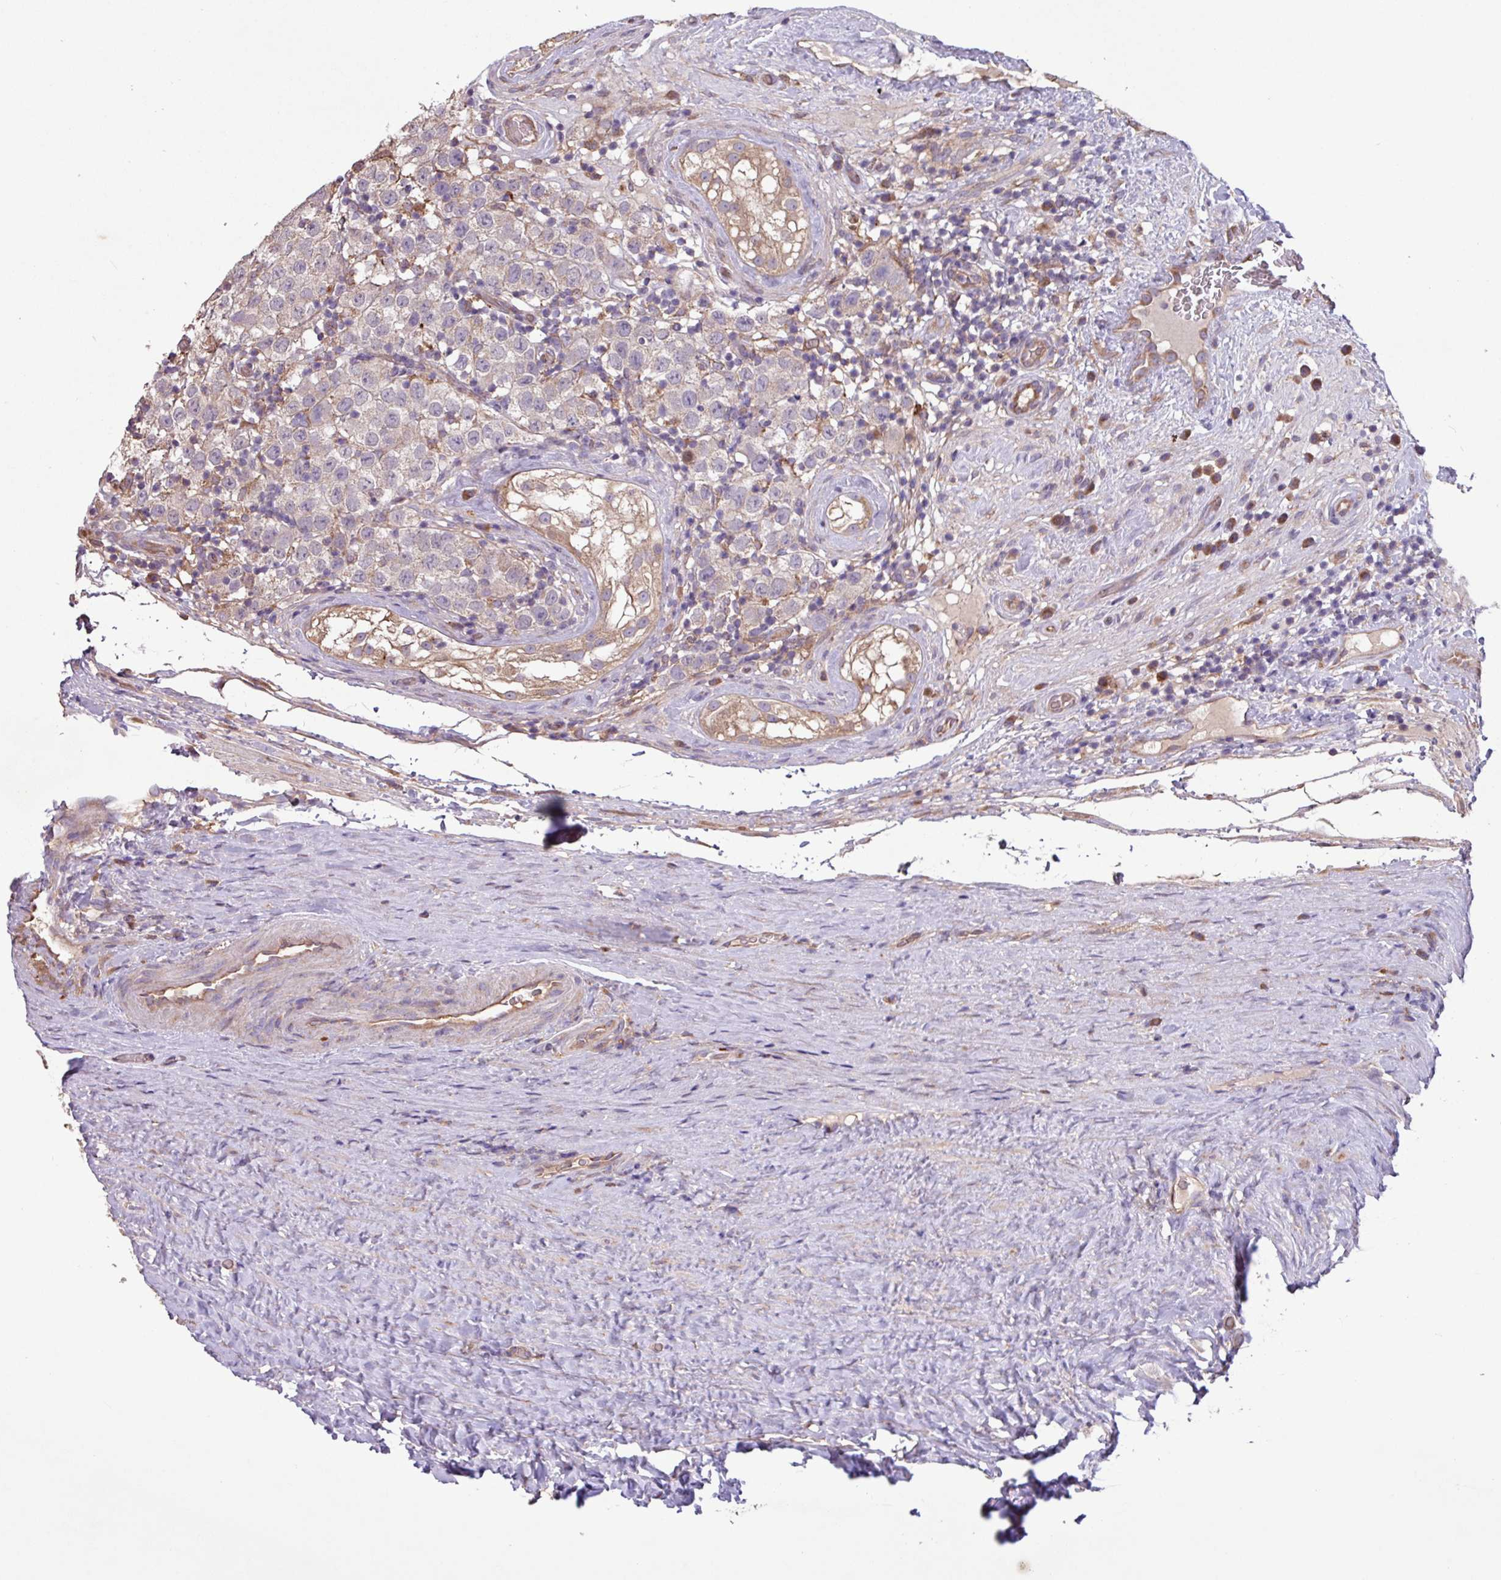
{"staining": {"intensity": "negative", "quantity": "none", "location": "none"}, "tissue": "testis cancer", "cell_type": "Tumor cells", "image_type": "cancer", "snomed": [{"axis": "morphology", "description": "Seminoma, NOS"}, {"axis": "morphology", "description": "Carcinoma, Embryonal, NOS"}, {"axis": "topography", "description": "Testis"}], "caption": "A high-resolution histopathology image shows immunohistochemistry staining of testis cancer (seminoma), which demonstrates no significant positivity in tumor cells.", "gene": "PTPRQ", "patient": {"sex": "male", "age": 41}}